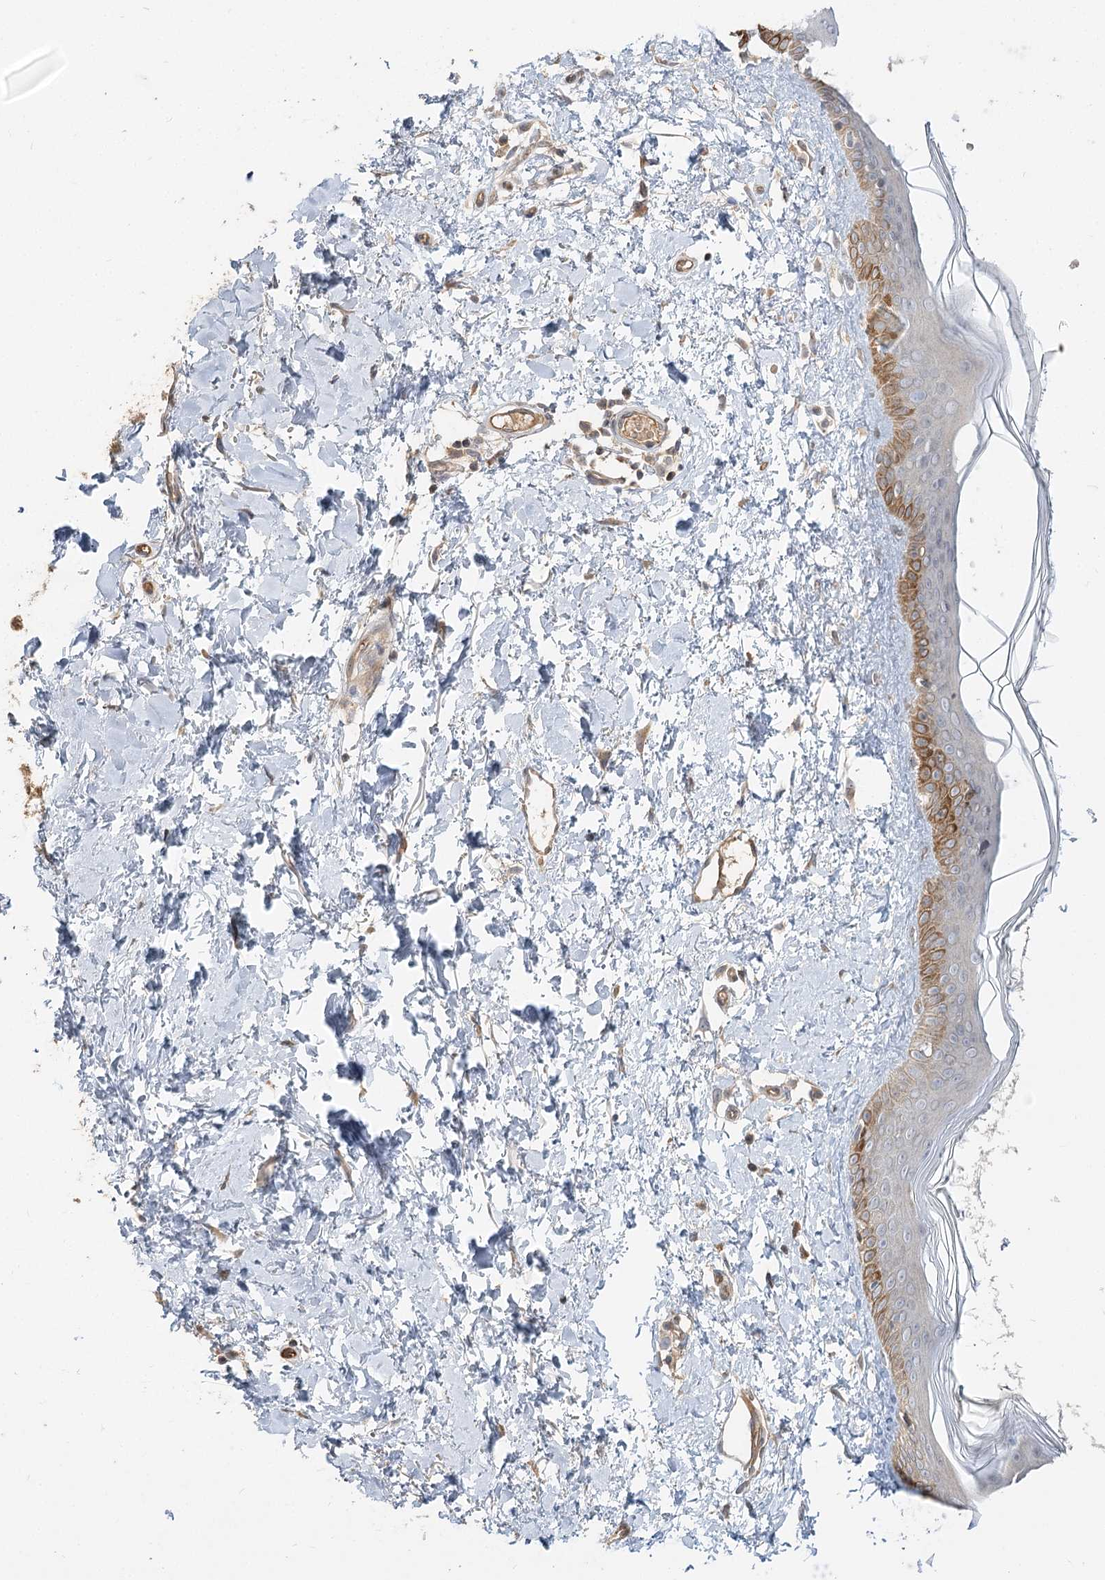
{"staining": {"intensity": "moderate", "quantity": "25%-75%", "location": "cytoplasmic/membranous"}, "tissue": "skin", "cell_type": "Fibroblasts", "image_type": "normal", "snomed": [{"axis": "morphology", "description": "Normal tissue, NOS"}, {"axis": "topography", "description": "Skin"}], "caption": "Immunohistochemistry (IHC) photomicrograph of normal skin: skin stained using IHC exhibits medium levels of moderate protein expression localized specifically in the cytoplasmic/membranous of fibroblasts, appearing as a cytoplasmic/membranous brown color.", "gene": "GUCY2C", "patient": {"sex": "female", "age": 58}}